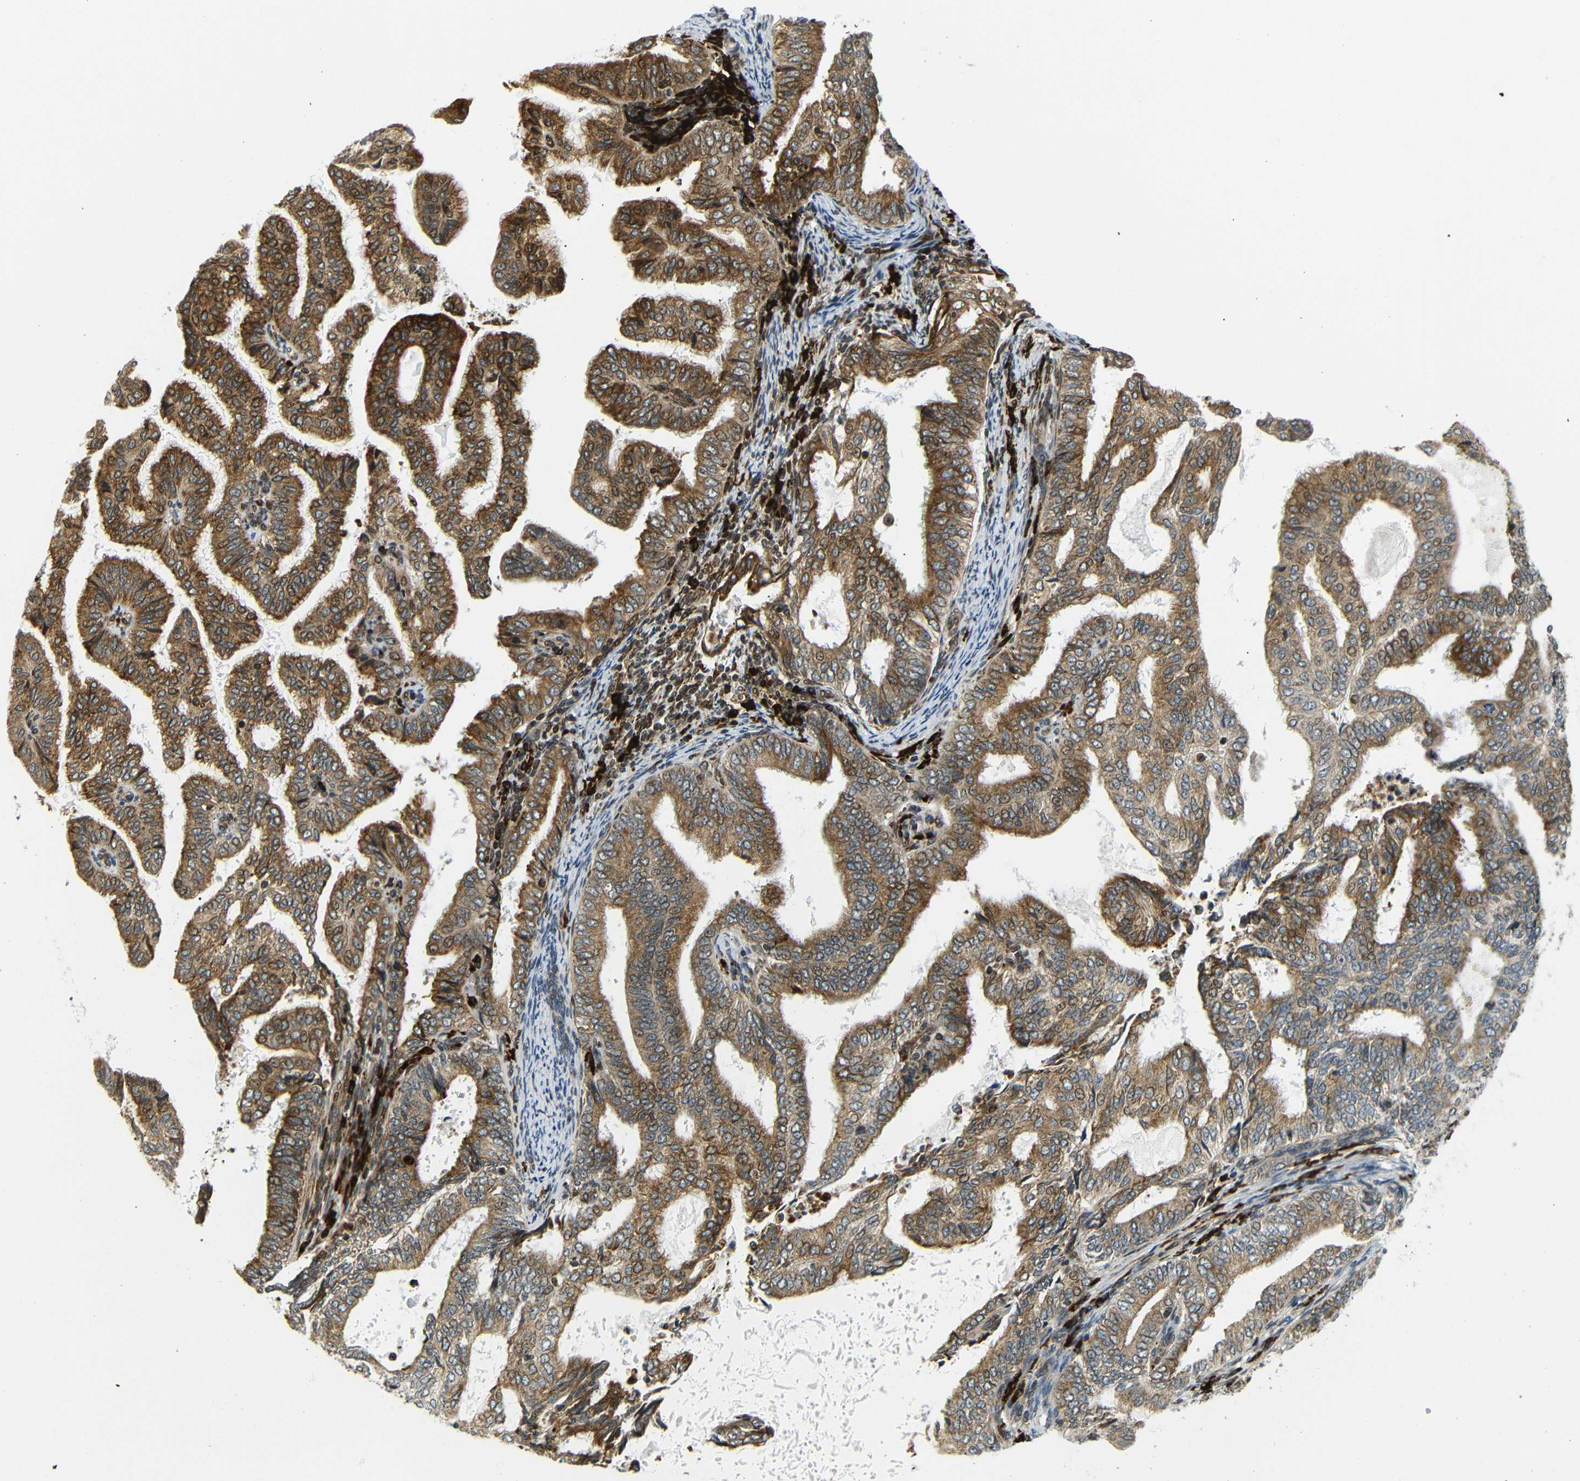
{"staining": {"intensity": "moderate", "quantity": ">75%", "location": "cytoplasmic/membranous,nuclear"}, "tissue": "endometrial cancer", "cell_type": "Tumor cells", "image_type": "cancer", "snomed": [{"axis": "morphology", "description": "Adenocarcinoma, NOS"}, {"axis": "topography", "description": "Endometrium"}], "caption": "IHC of human endometrial cancer shows medium levels of moderate cytoplasmic/membranous and nuclear expression in about >75% of tumor cells.", "gene": "SPCS2", "patient": {"sex": "female", "age": 58}}